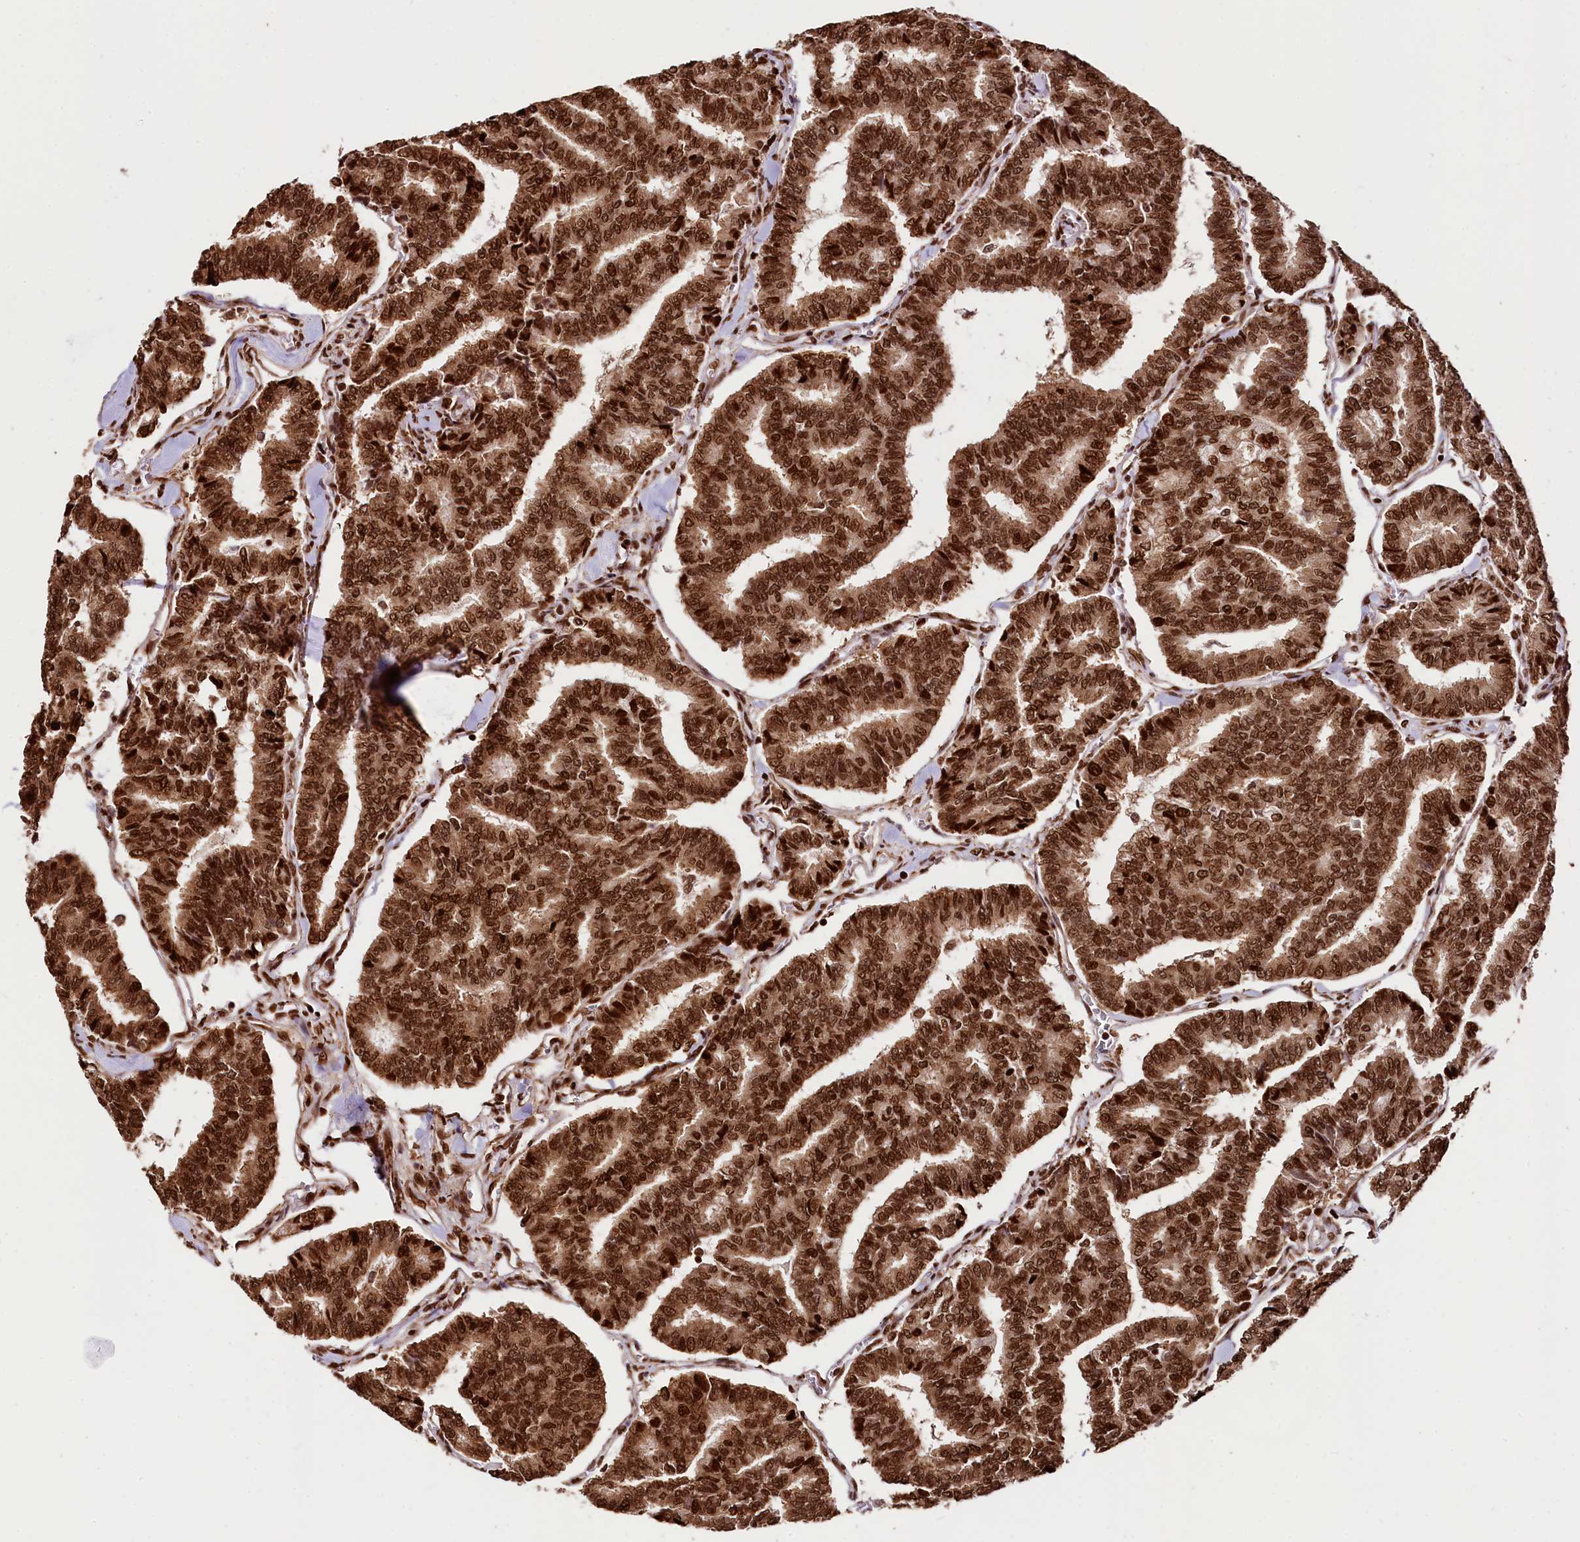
{"staining": {"intensity": "strong", "quantity": ">75%", "location": "nuclear"}, "tissue": "thyroid cancer", "cell_type": "Tumor cells", "image_type": "cancer", "snomed": [{"axis": "morphology", "description": "Papillary adenocarcinoma, NOS"}, {"axis": "topography", "description": "Thyroid gland"}], "caption": "Thyroid cancer (papillary adenocarcinoma) tissue reveals strong nuclear expression in approximately >75% of tumor cells, visualized by immunohistochemistry.", "gene": "PDS5B", "patient": {"sex": "female", "age": 35}}